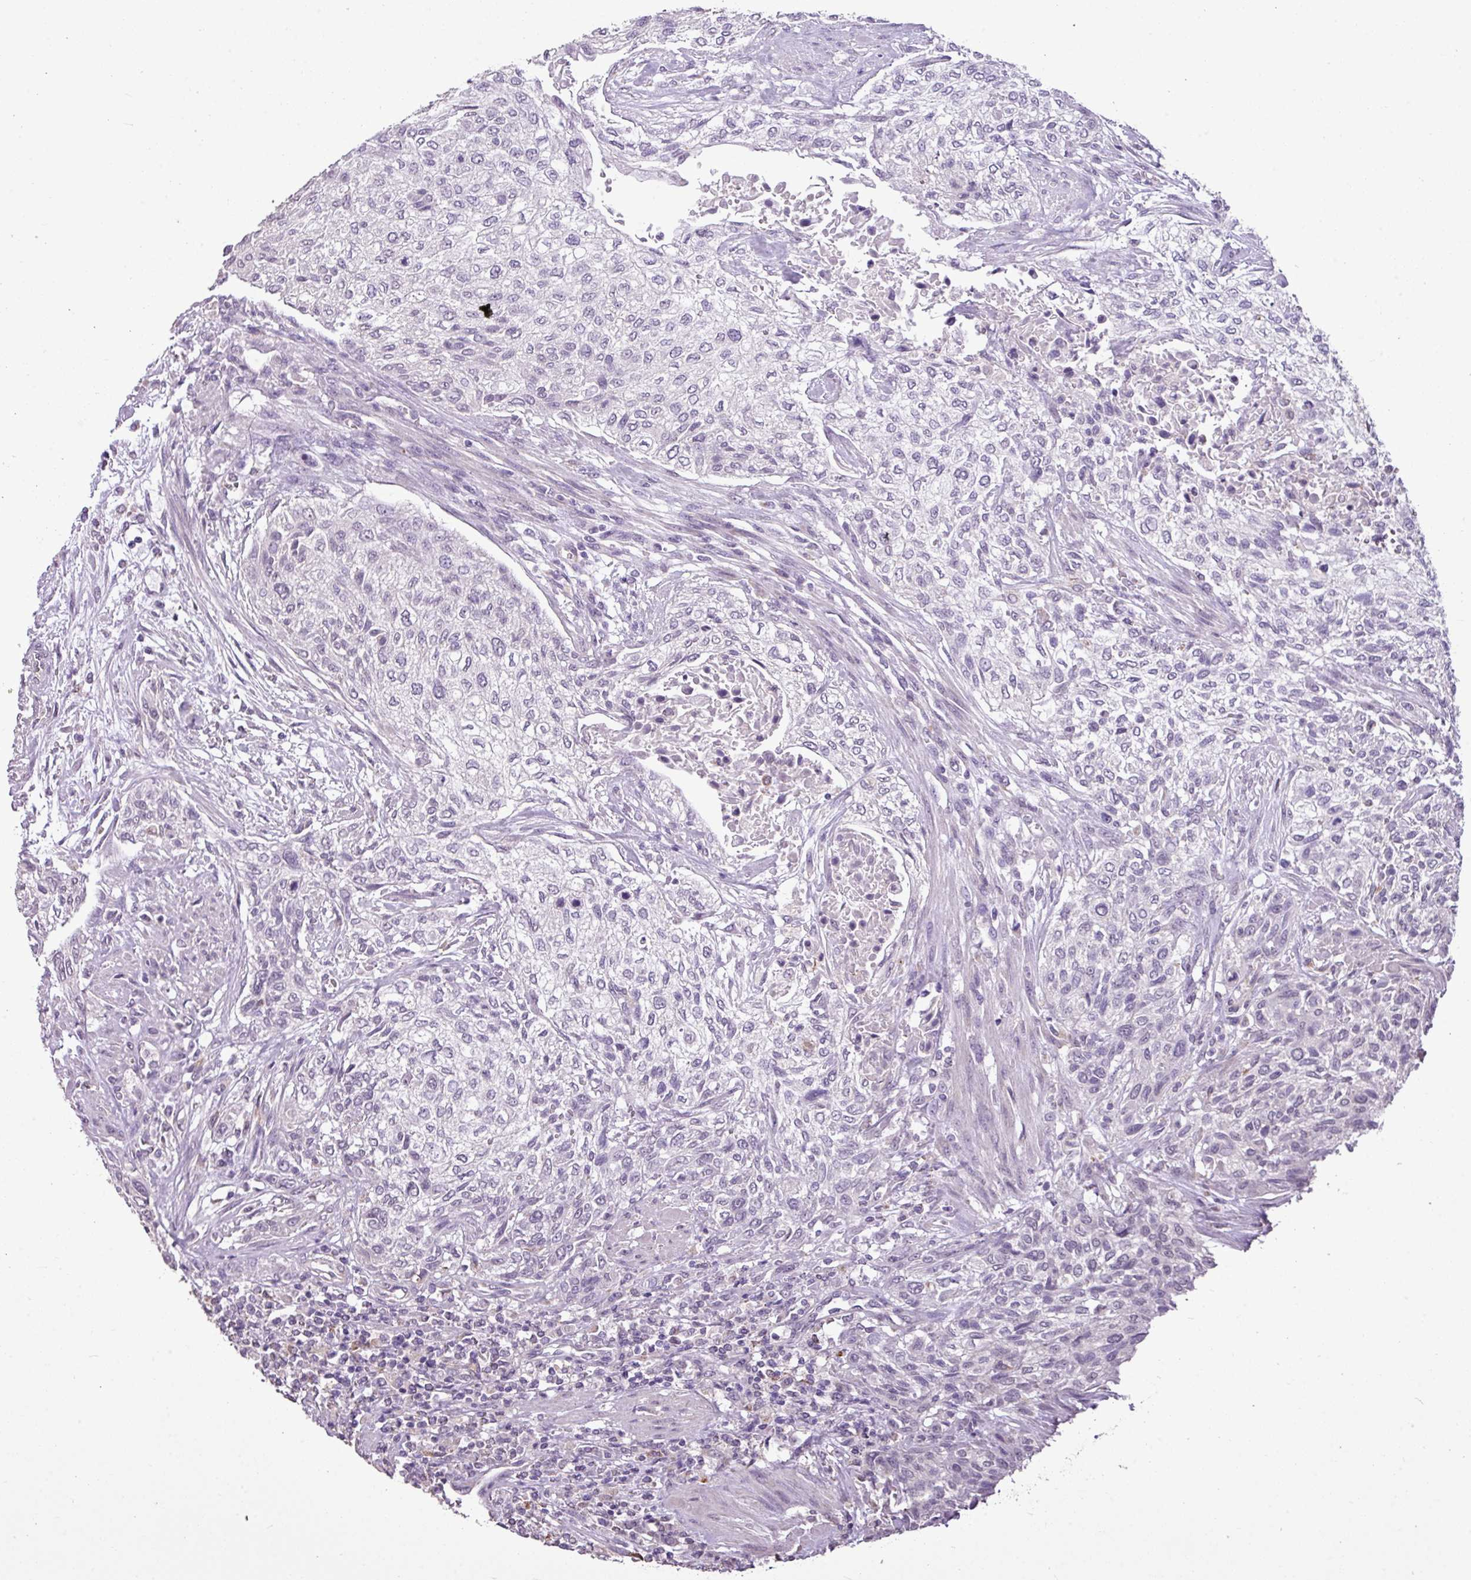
{"staining": {"intensity": "negative", "quantity": "none", "location": "none"}, "tissue": "urothelial cancer", "cell_type": "Tumor cells", "image_type": "cancer", "snomed": [{"axis": "morphology", "description": "Normal tissue, NOS"}, {"axis": "morphology", "description": "Urothelial carcinoma, NOS"}, {"axis": "topography", "description": "Urinary bladder"}, {"axis": "topography", "description": "Peripheral nerve tissue"}], "caption": "This is a image of IHC staining of transitional cell carcinoma, which shows no positivity in tumor cells.", "gene": "ALDH2", "patient": {"sex": "male", "age": 35}}